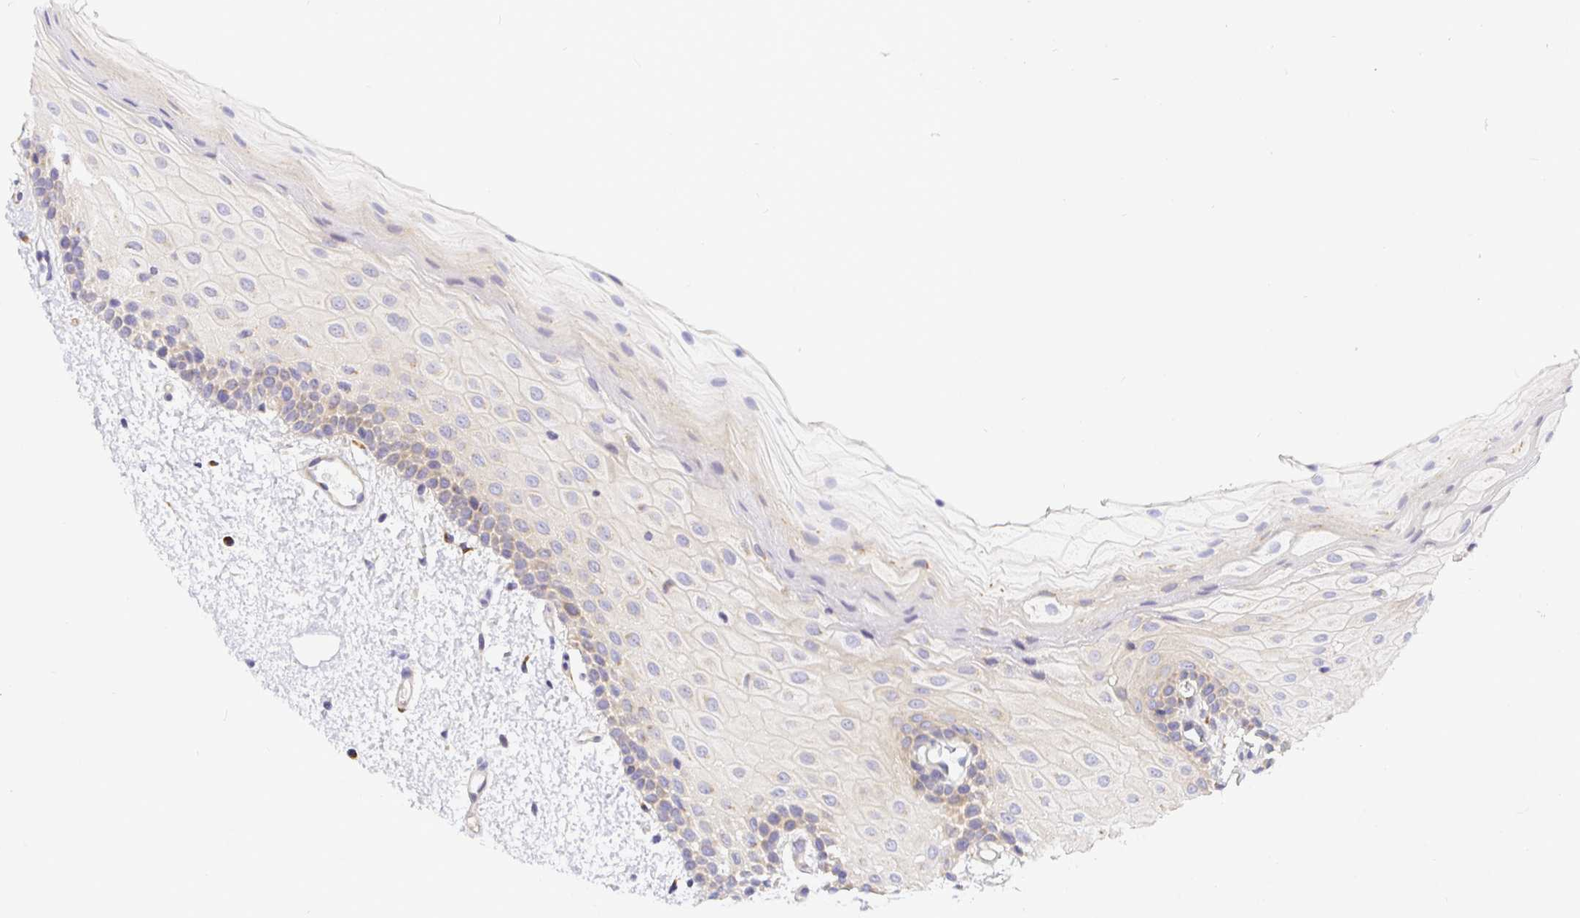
{"staining": {"intensity": "weak", "quantity": "<25%", "location": "cytoplasmic/membranous"}, "tissue": "oral mucosa", "cell_type": "Squamous epithelial cells", "image_type": "normal", "snomed": [{"axis": "morphology", "description": "Normal tissue, NOS"}, {"axis": "topography", "description": "Oral tissue"}], "caption": "Immunohistochemical staining of unremarkable oral mucosa reveals no significant staining in squamous epithelial cells.", "gene": "OPALIN", "patient": {"sex": "female", "age": 82}}